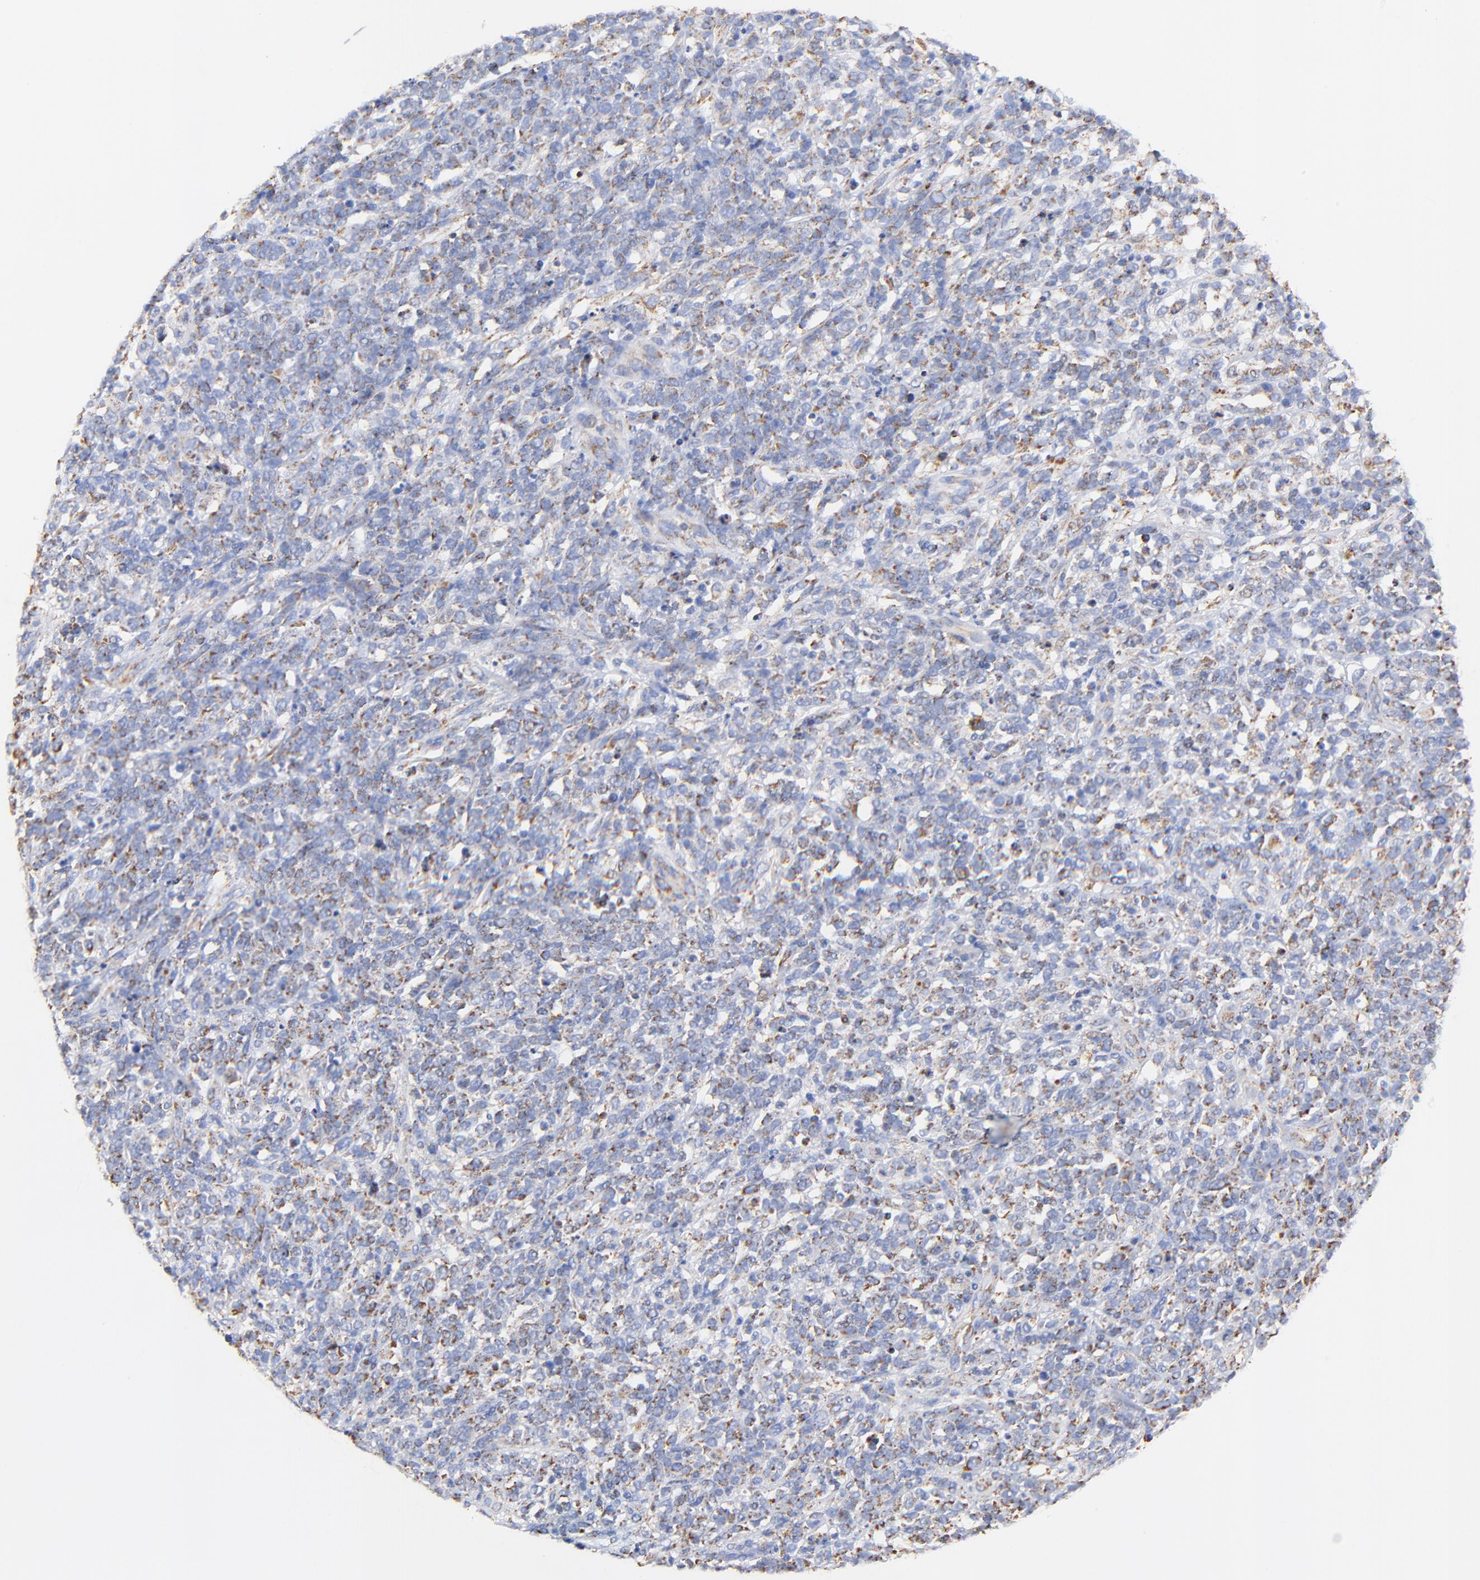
{"staining": {"intensity": "moderate", "quantity": "<25%", "location": "cytoplasmic/membranous"}, "tissue": "lymphoma", "cell_type": "Tumor cells", "image_type": "cancer", "snomed": [{"axis": "morphology", "description": "Malignant lymphoma, non-Hodgkin's type, High grade"}, {"axis": "topography", "description": "Lymph node"}], "caption": "Protein staining exhibits moderate cytoplasmic/membranous staining in about <25% of tumor cells in lymphoma.", "gene": "ATP5F1D", "patient": {"sex": "female", "age": 73}}